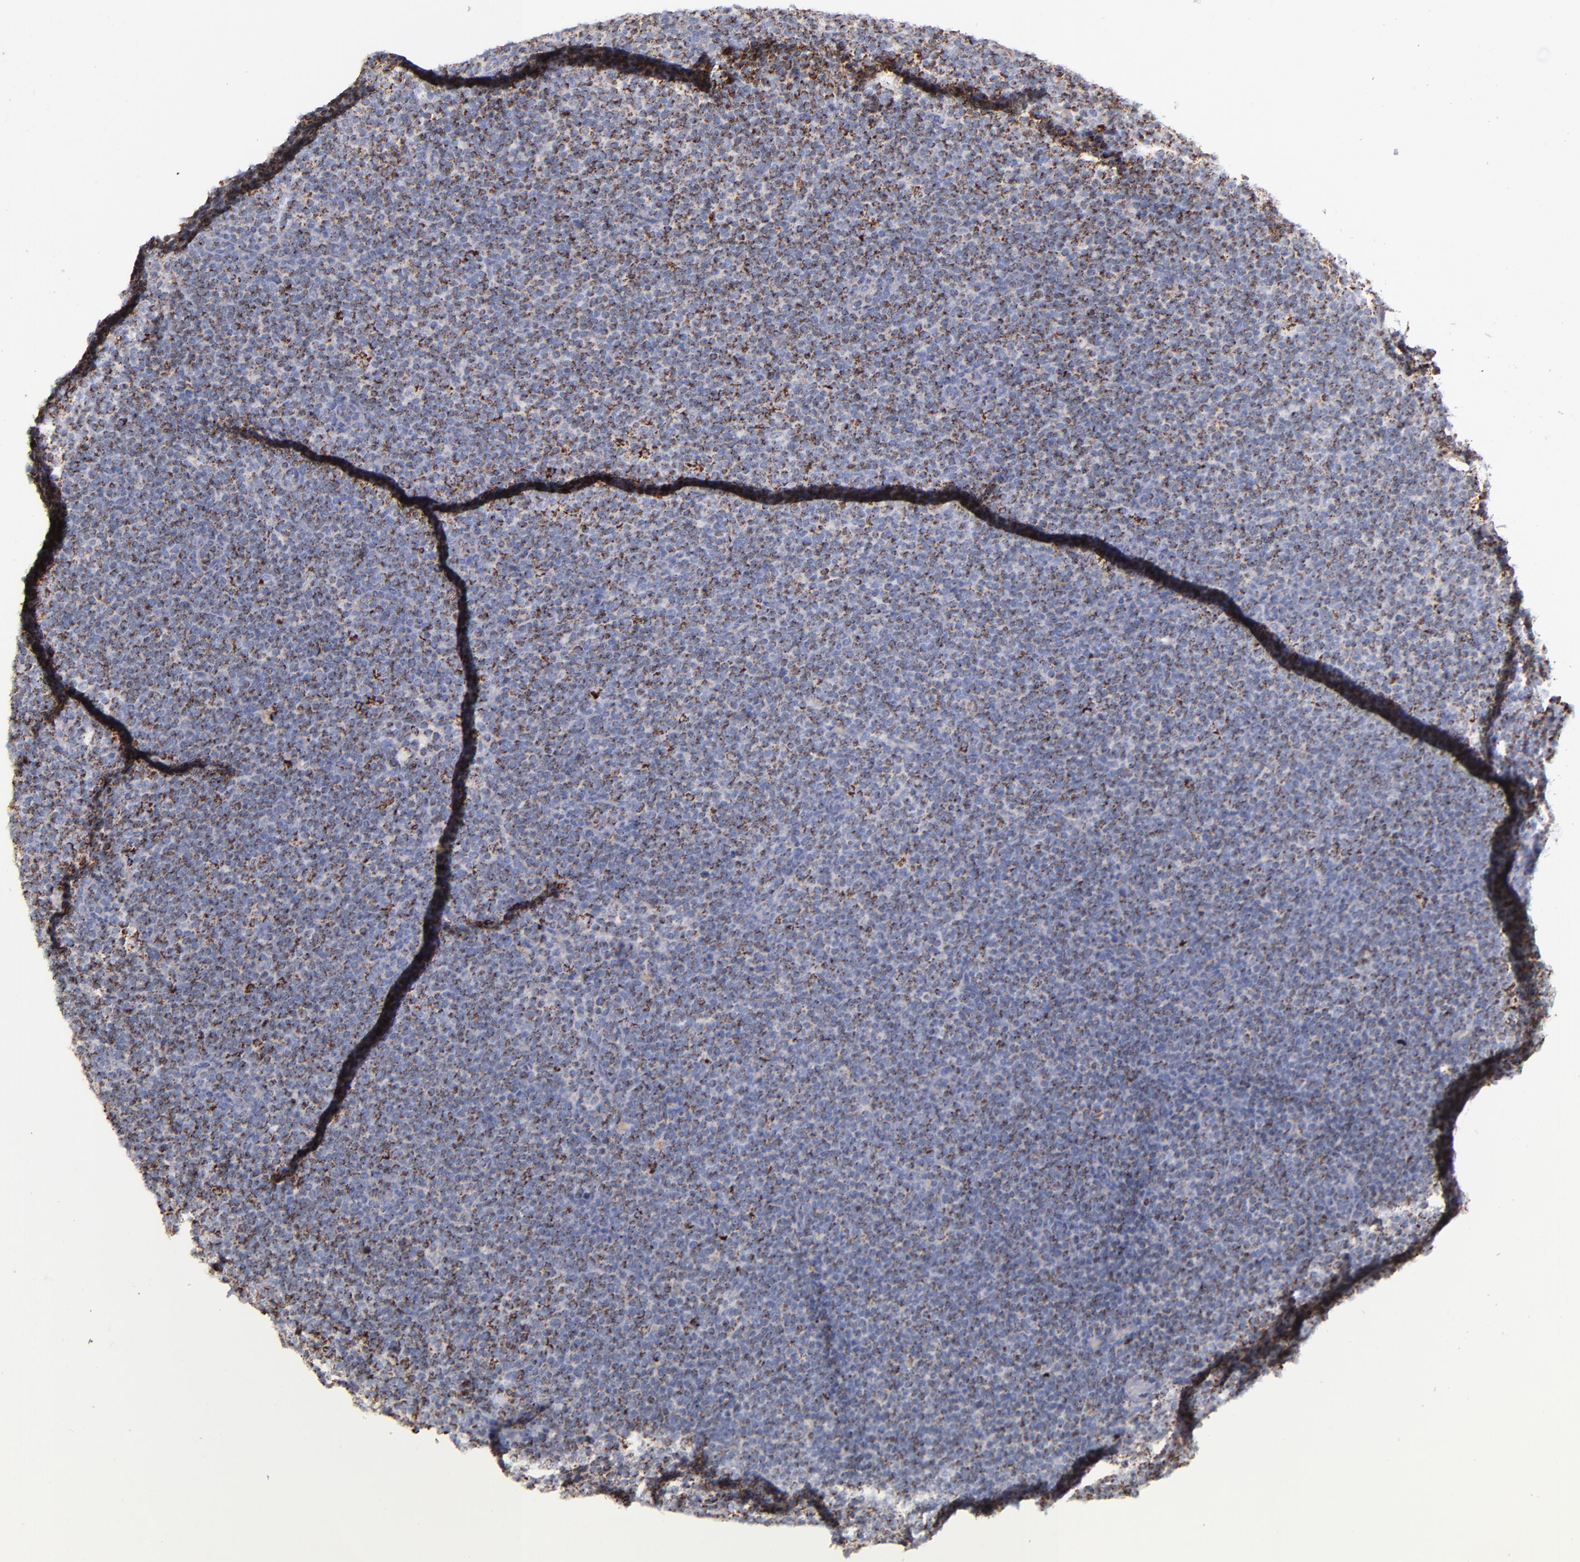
{"staining": {"intensity": "moderate", "quantity": "25%-75%", "location": "cytoplasmic/membranous"}, "tissue": "lymphoma", "cell_type": "Tumor cells", "image_type": "cancer", "snomed": [{"axis": "morphology", "description": "Malignant lymphoma, non-Hodgkin's type, High grade"}, {"axis": "topography", "description": "Lymph node"}], "caption": "Protein positivity by IHC reveals moderate cytoplasmic/membranous expression in approximately 25%-75% of tumor cells in high-grade malignant lymphoma, non-Hodgkin's type.", "gene": "IDH3G", "patient": {"sex": "female", "age": 58}}